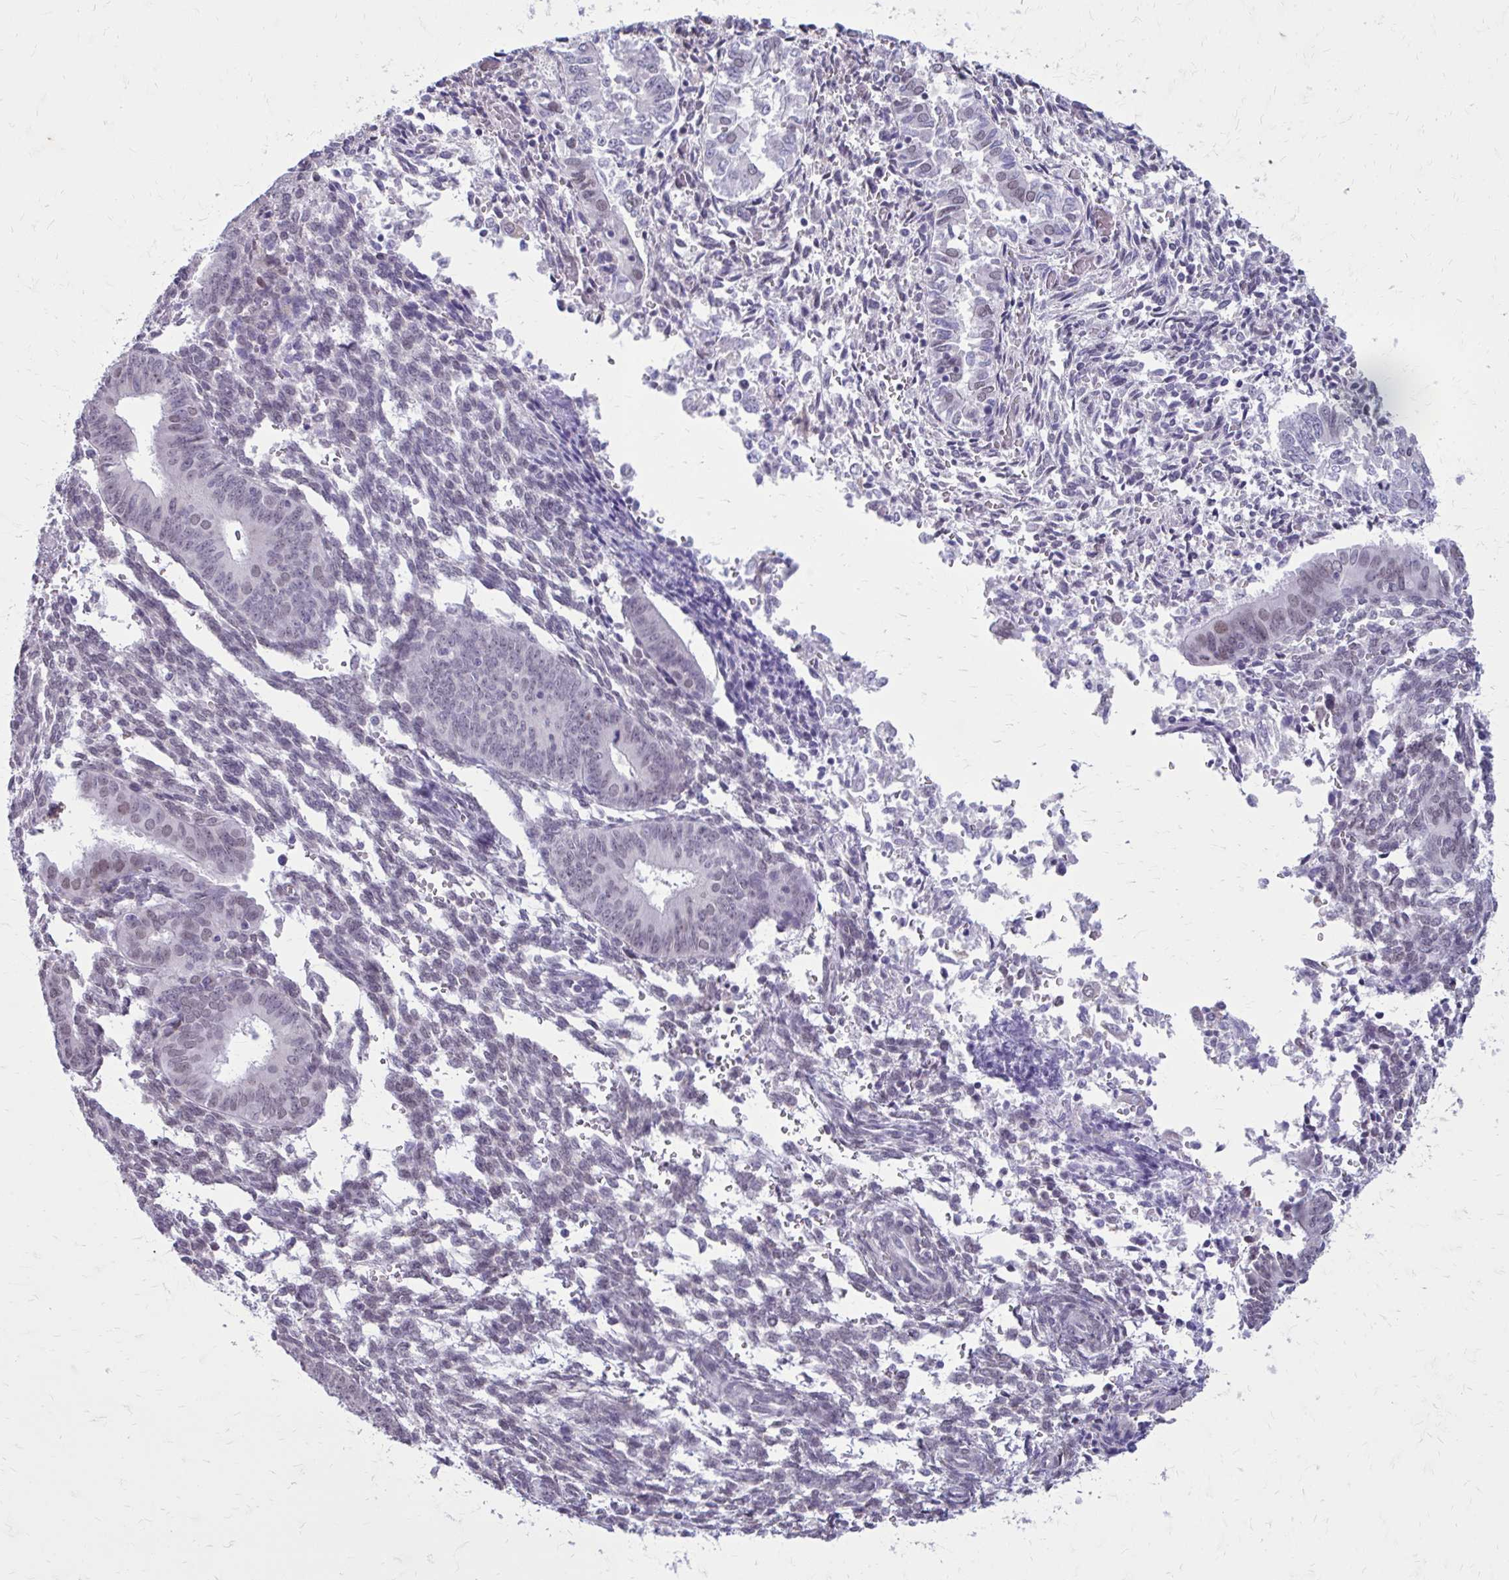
{"staining": {"intensity": "weak", "quantity": "<25%", "location": "nuclear"}, "tissue": "endometrial cancer", "cell_type": "Tumor cells", "image_type": "cancer", "snomed": [{"axis": "morphology", "description": "Adenocarcinoma, NOS"}, {"axis": "topography", "description": "Endometrium"}], "caption": "Endometrial adenocarcinoma was stained to show a protein in brown. There is no significant positivity in tumor cells. (Stains: DAB IHC with hematoxylin counter stain, Microscopy: brightfield microscopy at high magnification).", "gene": "PROSER1", "patient": {"sex": "female", "age": 50}}